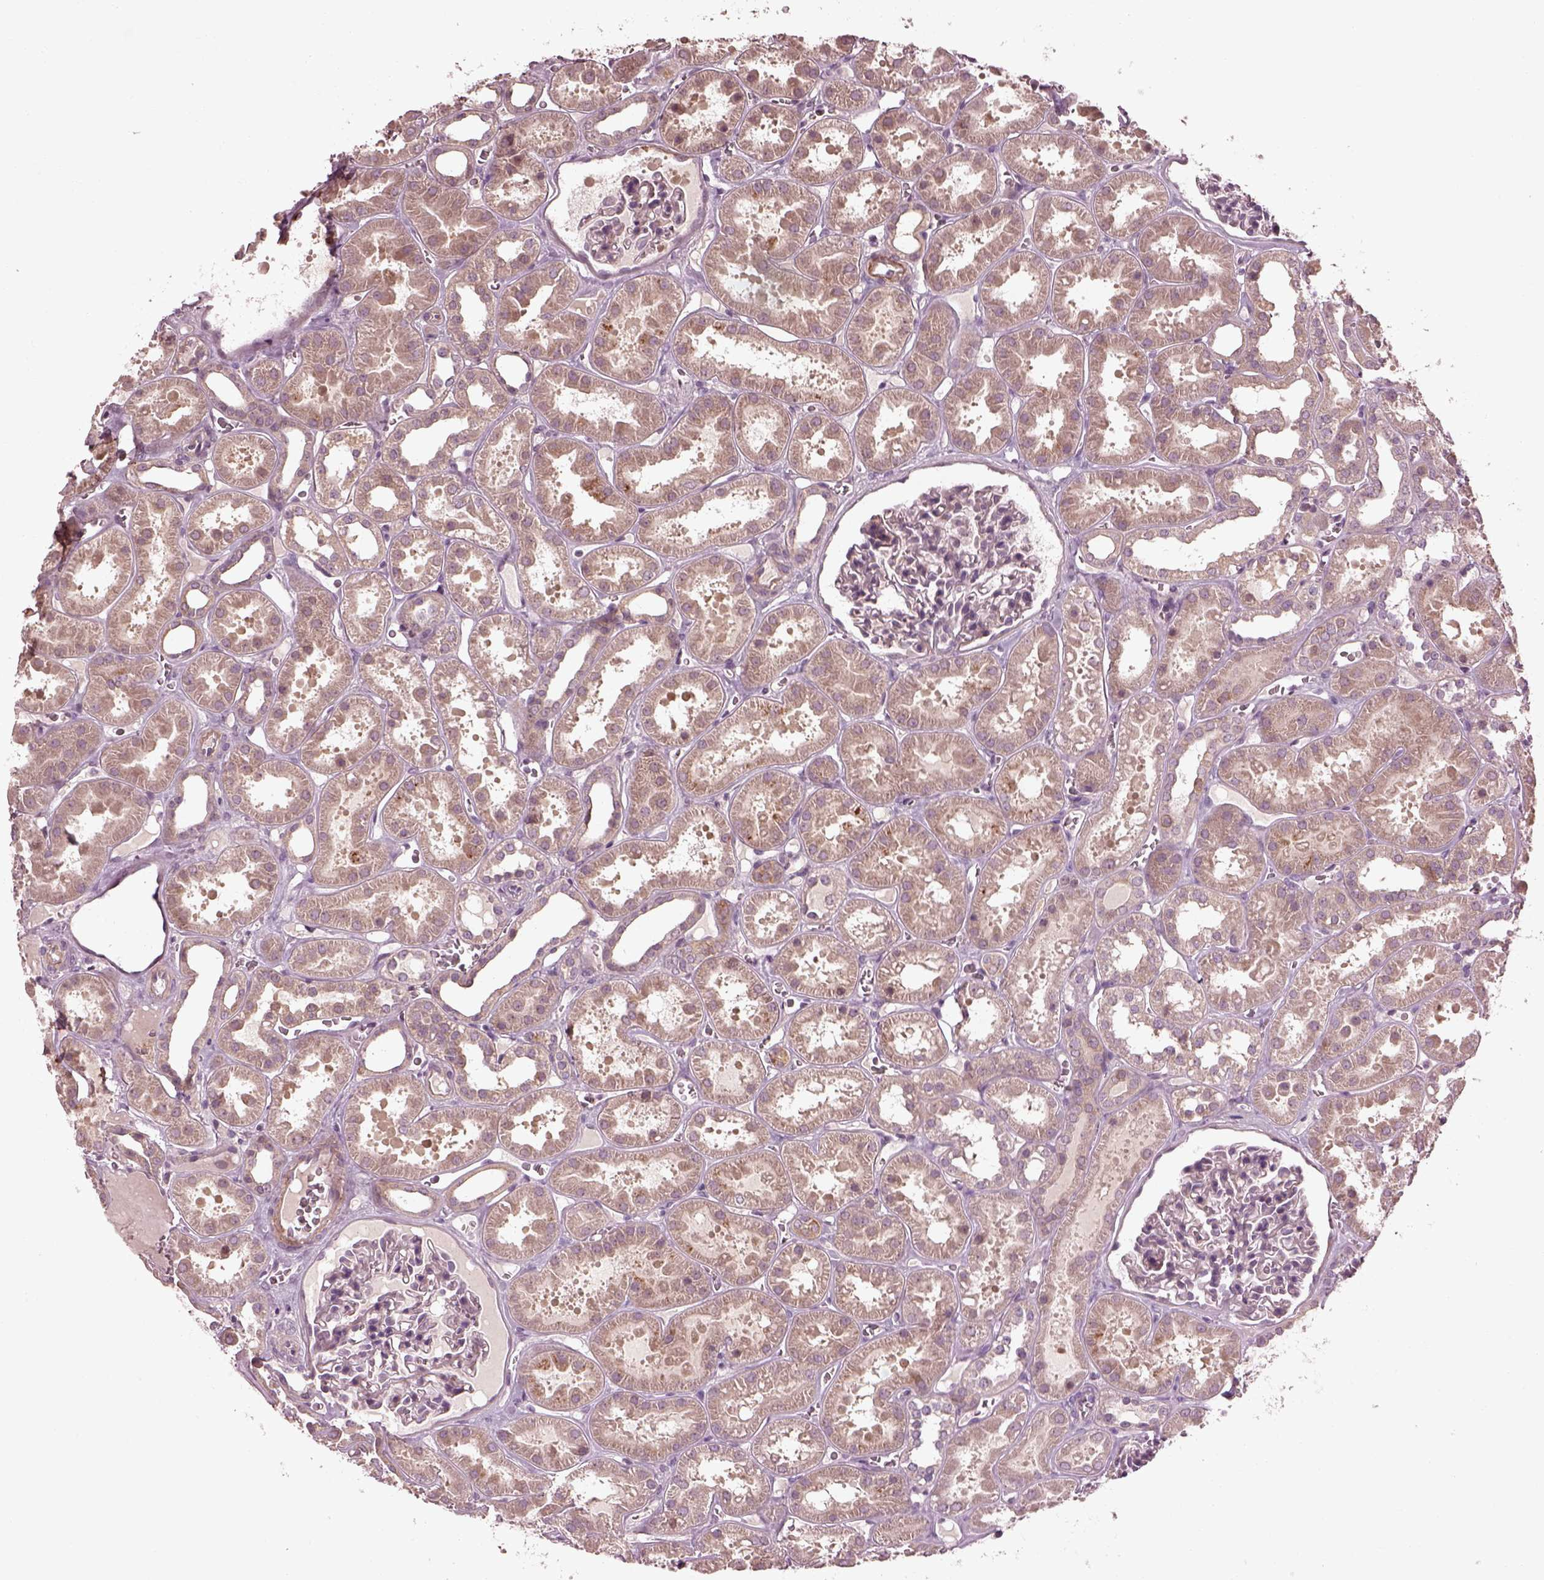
{"staining": {"intensity": "negative", "quantity": "none", "location": "none"}, "tissue": "kidney", "cell_type": "Cells in glomeruli", "image_type": "normal", "snomed": [{"axis": "morphology", "description": "Normal tissue, NOS"}, {"axis": "topography", "description": "Kidney"}], "caption": "High power microscopy photomicrograph of an IHC photomicrograph of unremarkable kidney, revealing no significant positivity in cells in glomeruli.", "gene": "EFEMP1", "patient": {"sex": "female", "age": 41}}